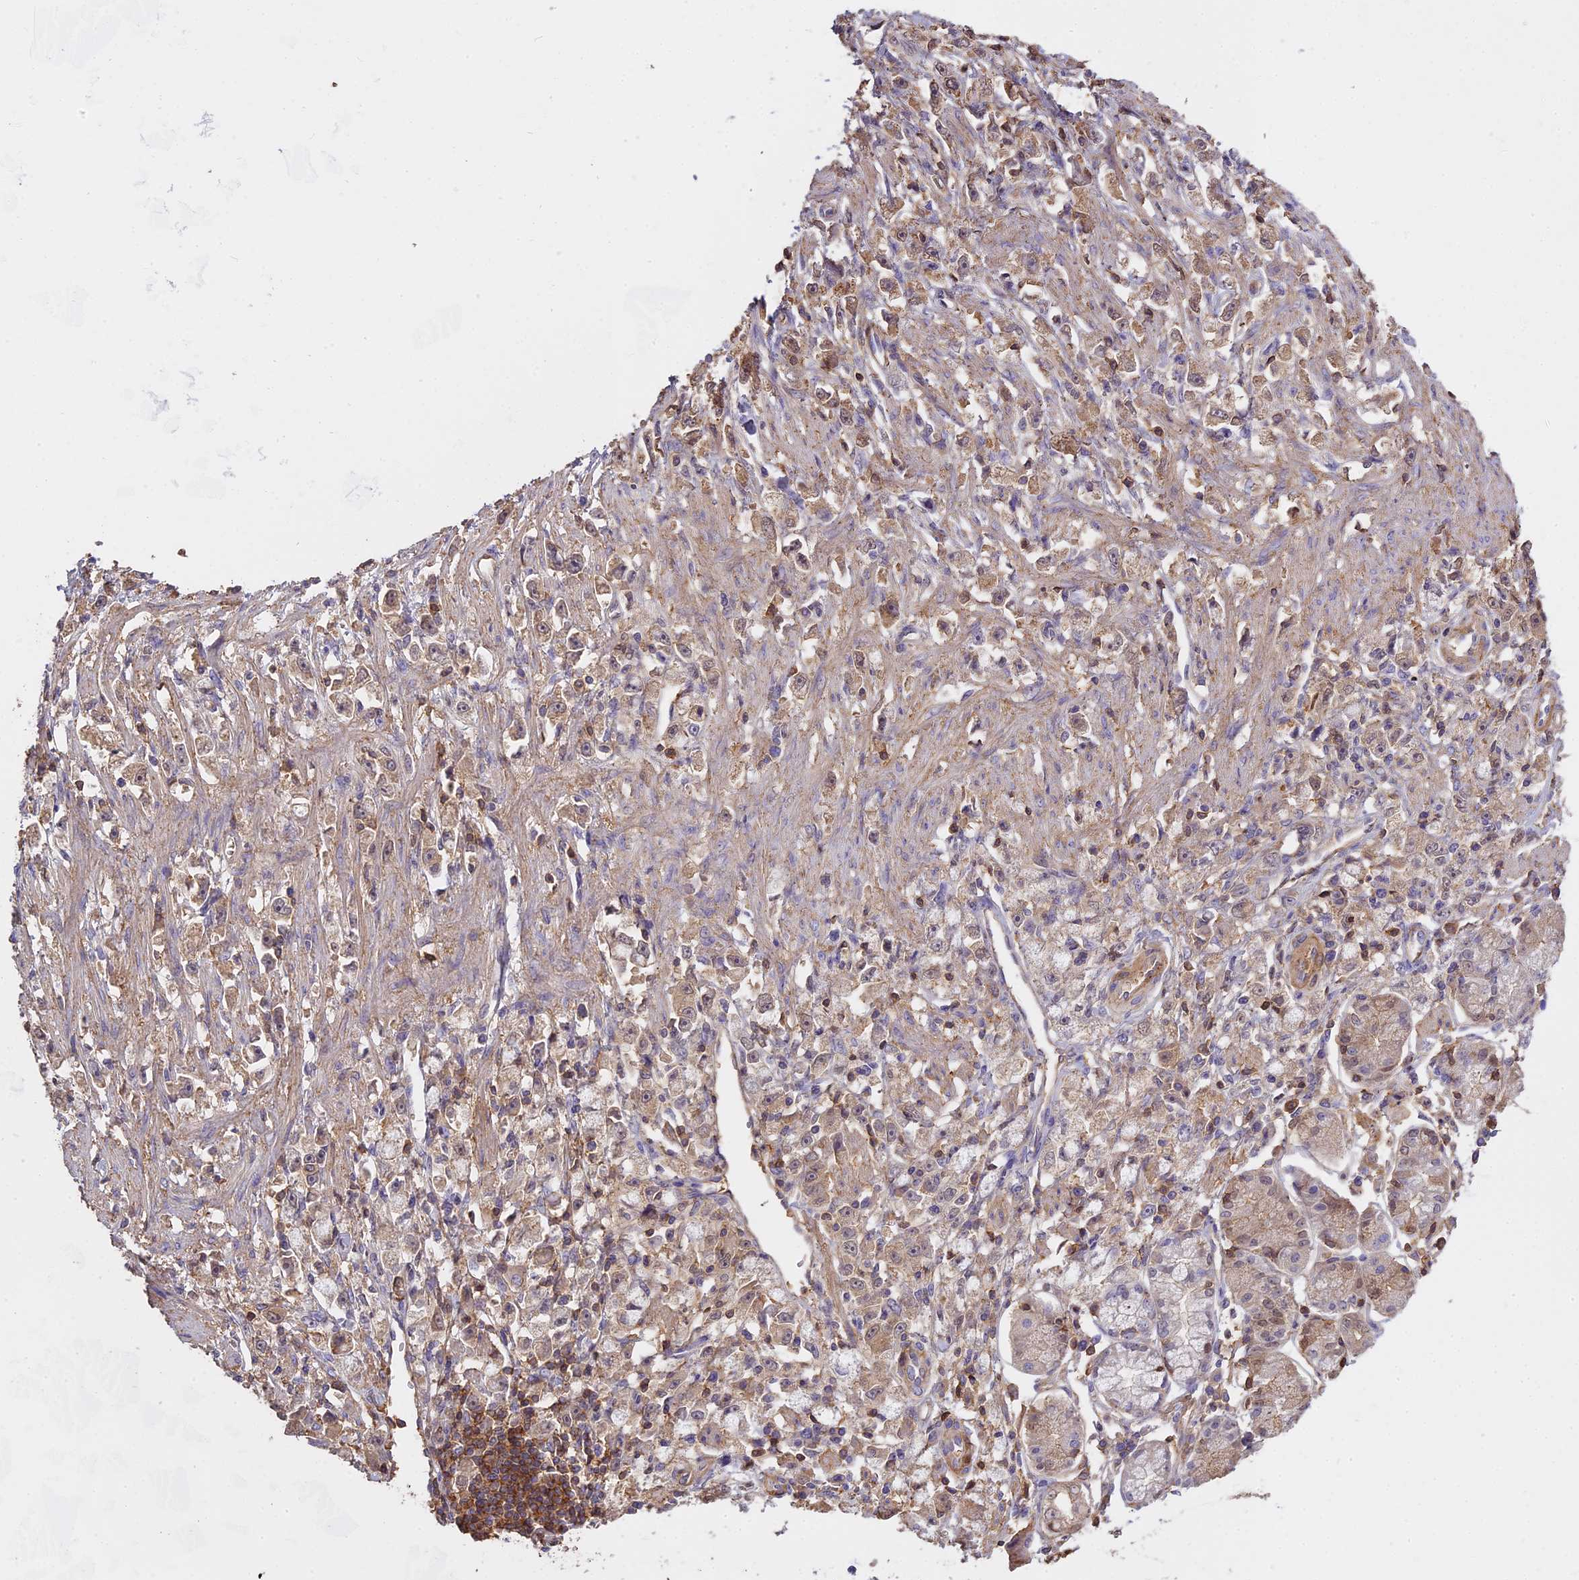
{"staining": {"intensity": "weak", "quantity": "25%-75%", "location": "cytoplasmic/membranous"}, "tissue": "stomach cancer", "cell_type": "Tumor cells", "image_type": "cancer", "snomed": [{"axis": "morphology", "description": "Adenocarcinoma, NOS"}, {"axis": "topography", "description": "Stomach"}], "caption": "Weak cytoplasmic/membranous staining for a protein is identified in approximately 25%-75% of tumor cells of stomach cancer using immunohistochemistry (IHC).", "gene": "CFAP119", "patient": {"sex": "female", "age": 59}}